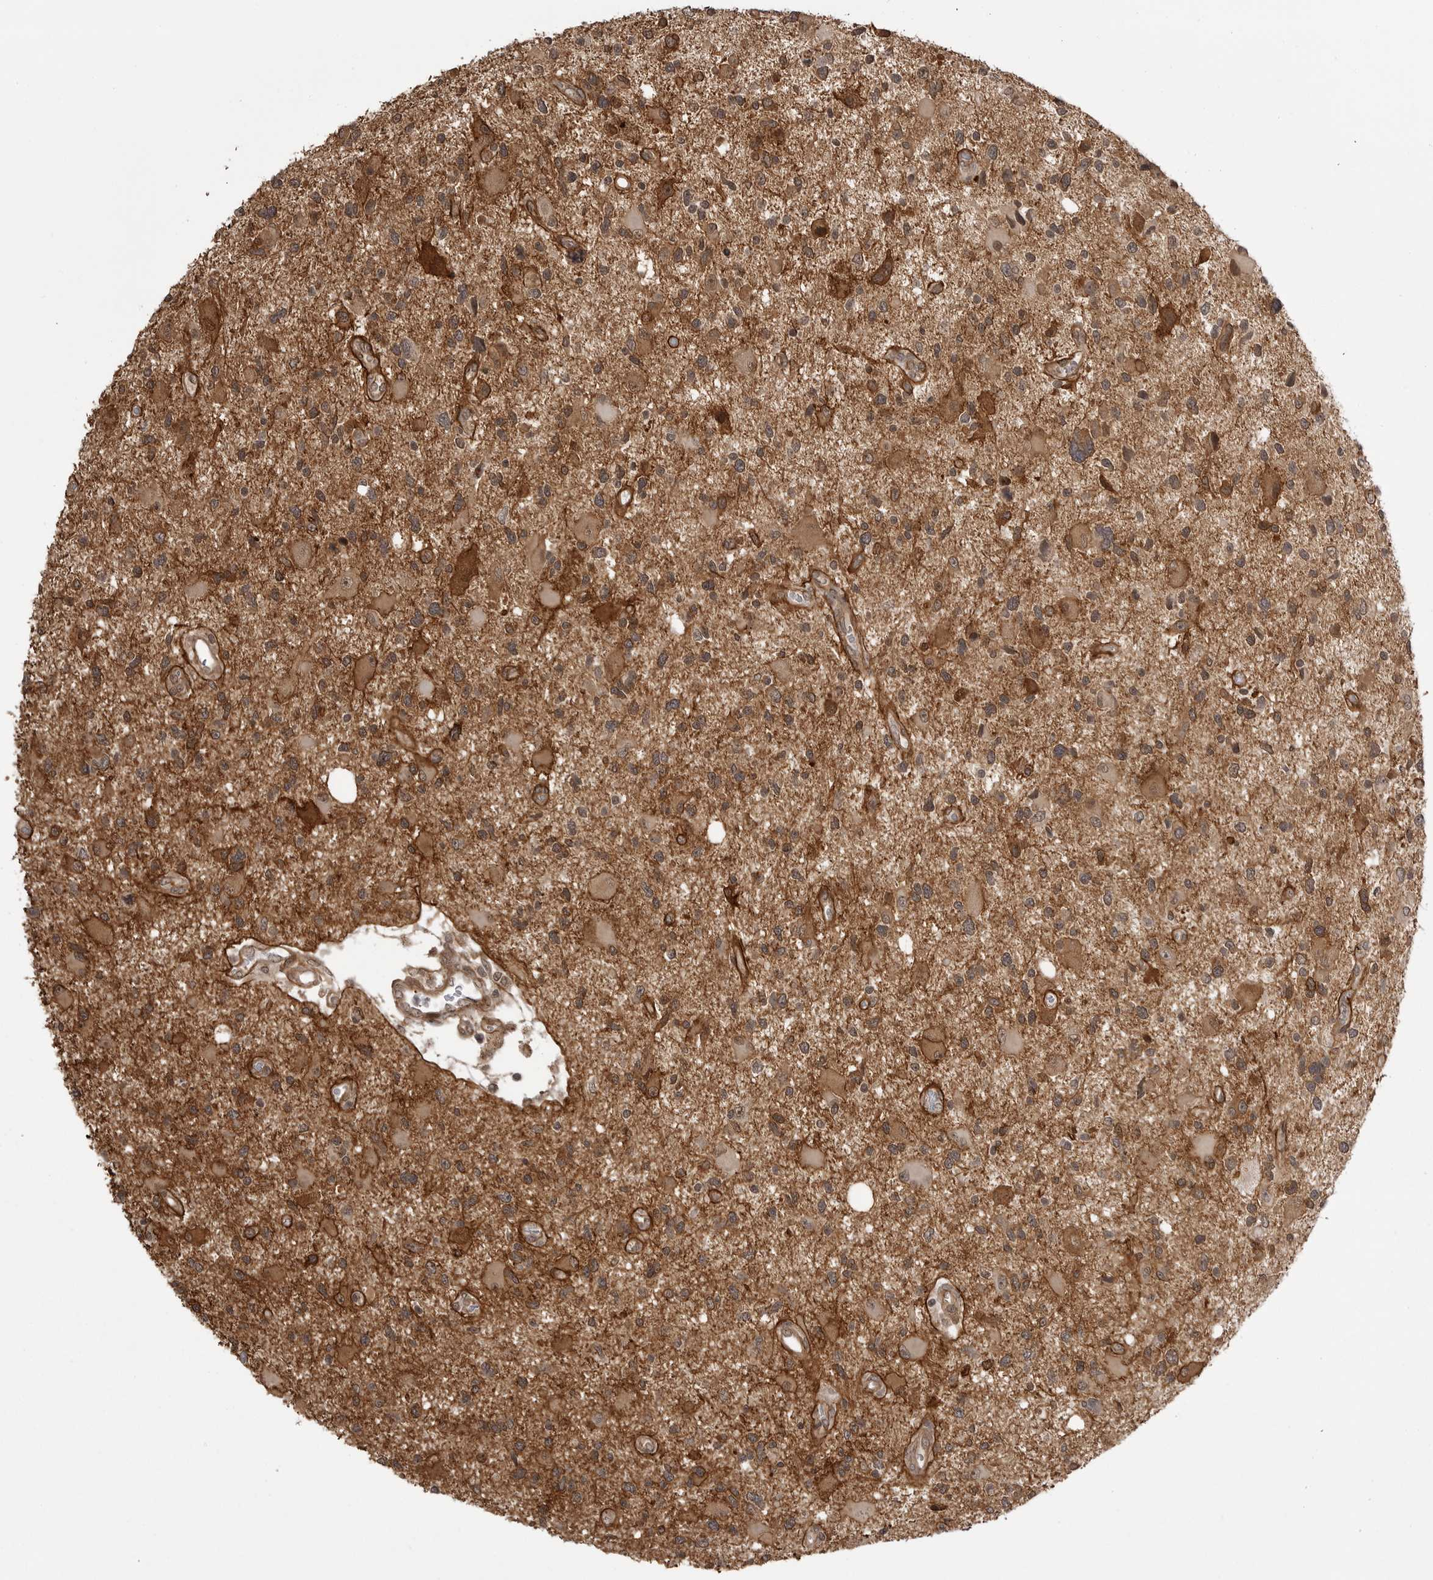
{"staining": {"intensity": "moderate", "quantity": ">75%", "location": "cytoplasmic/membranous"}, "tissue": "glioma", "cell_type": "Tumor cells", "image_type": "cancer", "snomed": [{"axis": "morphology", "description": "Glioma, malignant, High grade"}, {"axis": "topography", "description": "Brain"}], "caption": "Malignant glioma (high-grade) was stained to show a protein in brown. There is medium levels of moderate cytoplasmic/membranous expression in about >75% of tumor cells.", "gene": "SORBS1", "patient": {"sex": "male", "age": 33}}